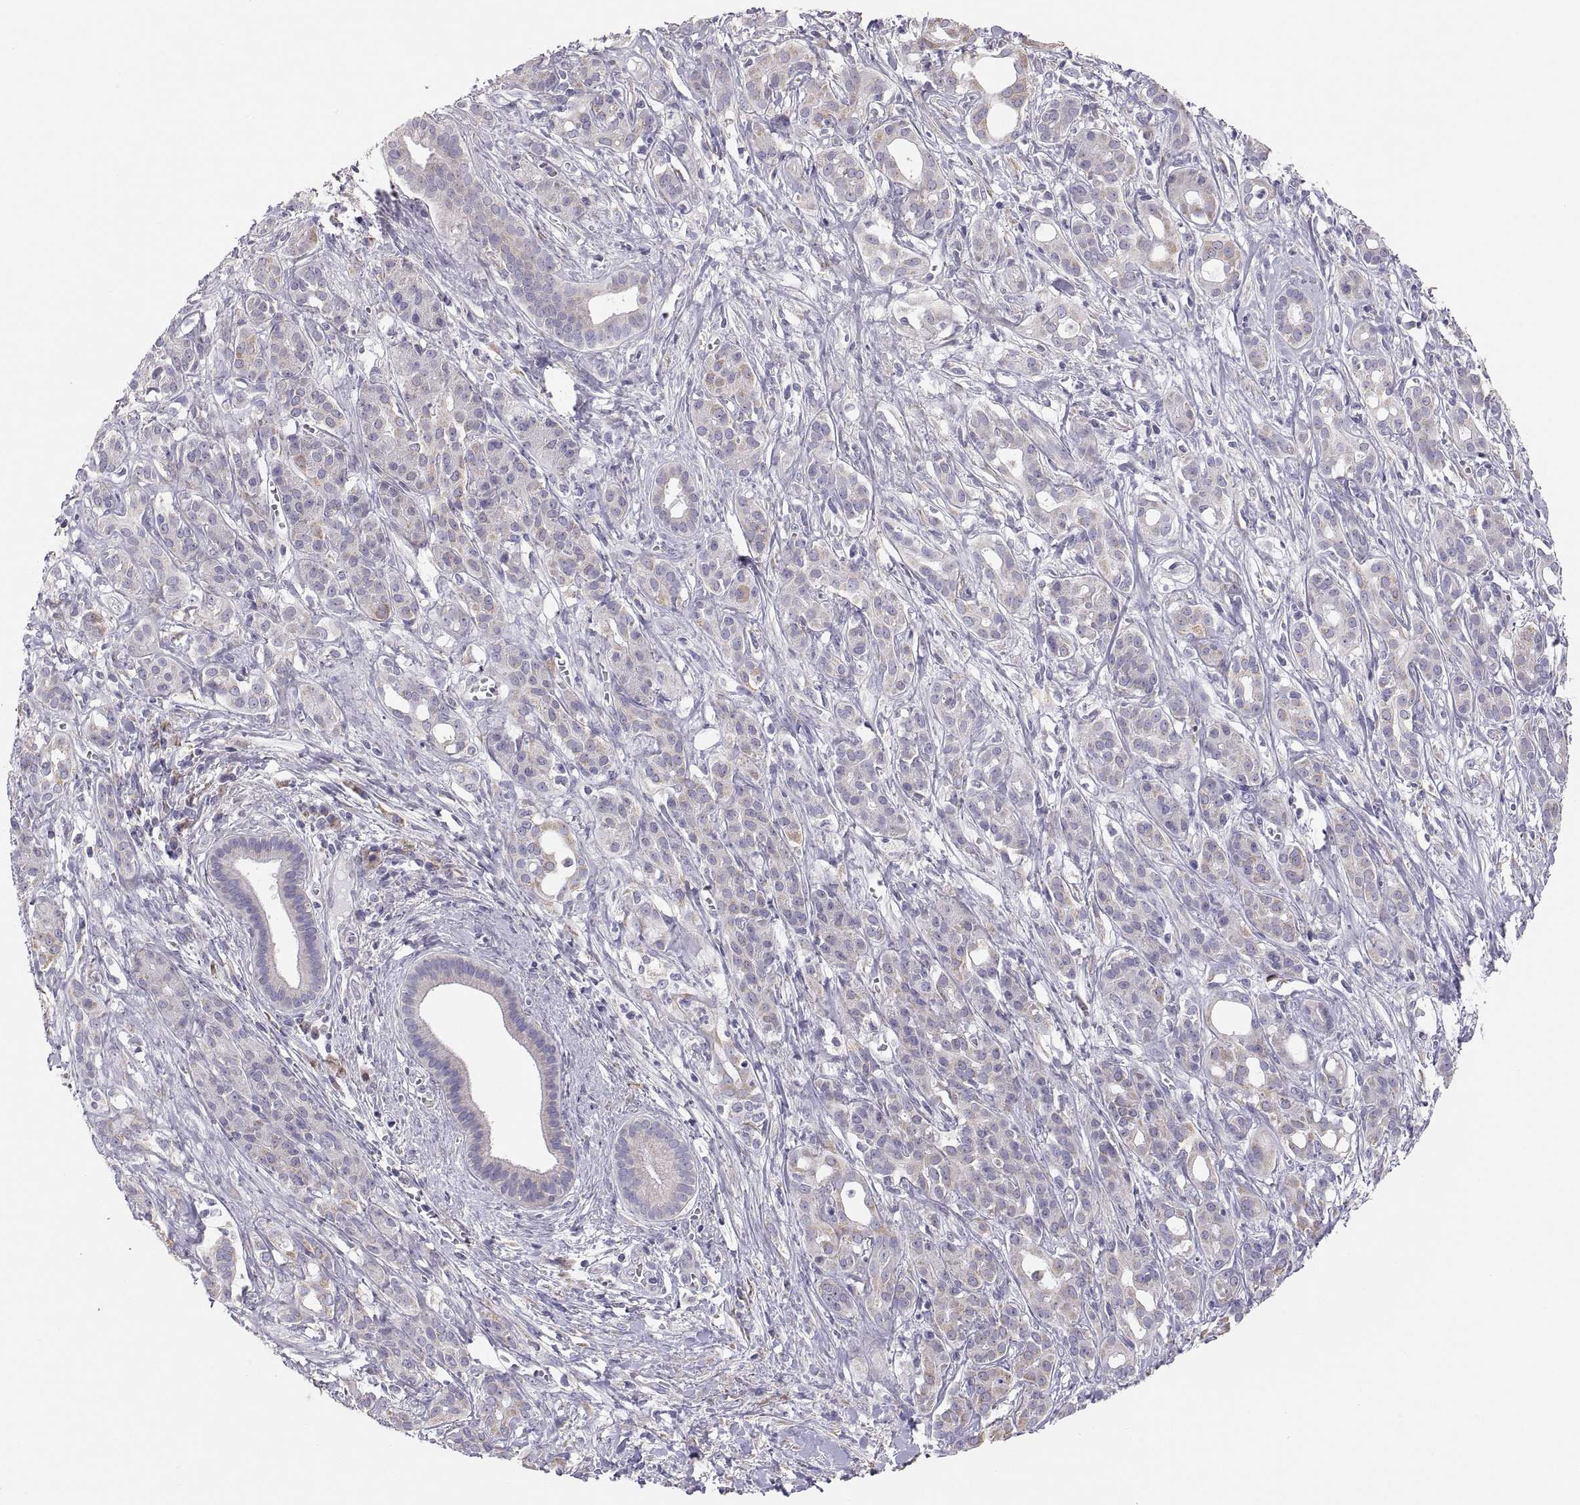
{"staining": {"intensity": "weak", "quantity": "<25%", "location": "cytoplasmic/membranous"}, "tissue": "pancreatic cancer", "cell_type": "Tumor cells", "image_type": "cancer", "snomed": [{"axis": "morphology", "description": "Adenocarcinoma, NOS"}, {"axis": "topography", "description": "Pancreas"}], "caption": "The immunohistochemistry photomicrograph has no significant expression in tumor cells of pancreatic adenocarcinoma tissue.", "gene": "TNNC1", "patient": {"sex": "male", "age": 61}}